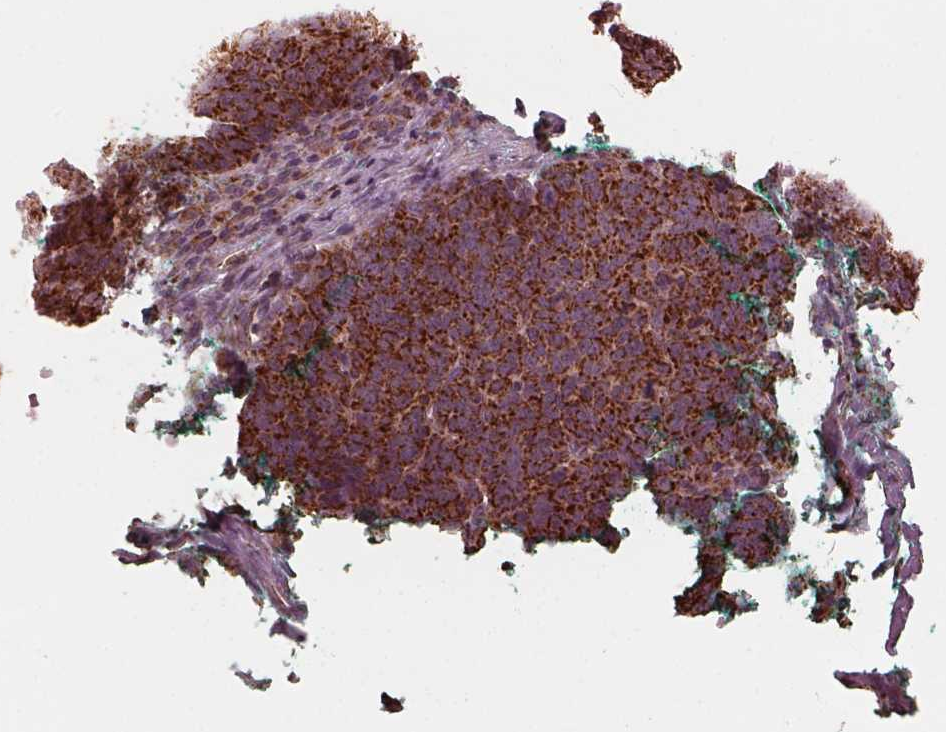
{"staining": {"intensity": "strong", "quantity": ">75%", "location": "cytoplasmic/membranous"}, "tissue": "skin cancer", "cell_type": "Tumor cells", "image_type": "cancer", "snomed": [{"axis": "morphology", "description": "Squamous cell carcinoma, NOS"}, {"axis": "topography", "description": "Skin"}, {"axis": "topography", "description": "Anal"}], "caption": "Immunohistochemistry (DAB (3,3'-diaminobenzidine)) staining of skin cancer (squamous cell carcinoma) demonstrates strong cytoplasmic/membranous protein expression in about >75% of tumor cells.", "gene": "NDUFB10", "patient": {"sex": "female", "age": 51}}